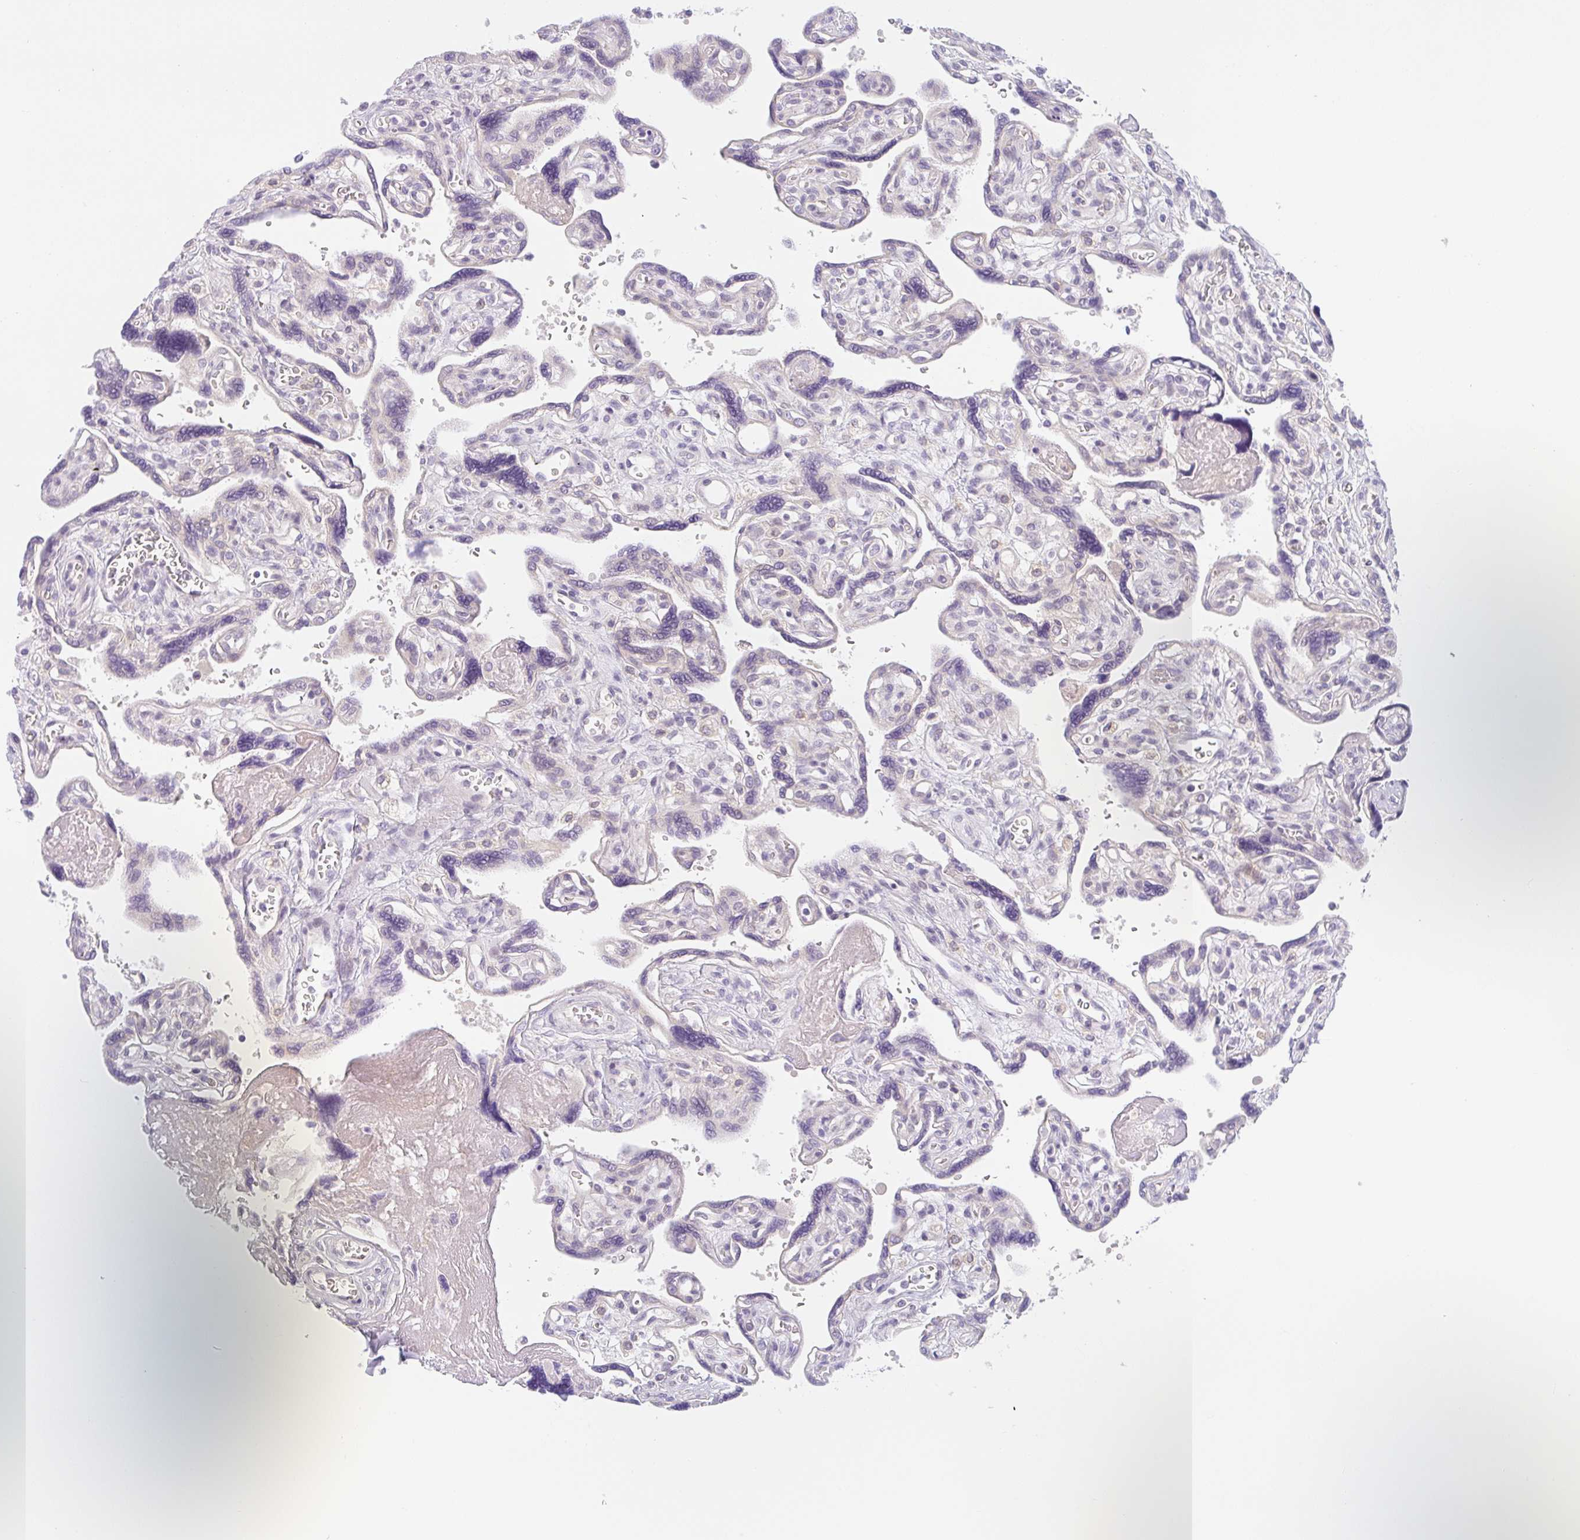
{"staining": {"intensity": "negative", "quantity": "none", "location": "none"}, "tissue": "placenta", "cell_type": "Trophoblastic cells", "image_type": "normal", "snomed": [{"axis": "morphology", "description": "Normal tissue, NOS"}, {"axis": "topography", "description": "Placenta"}], "caption": "Placenta stained for a protein using IHC shows no expression trophoblastic cells.", "gene": "TMEM86A", "patient": {"sex": "female", "age": 39}}